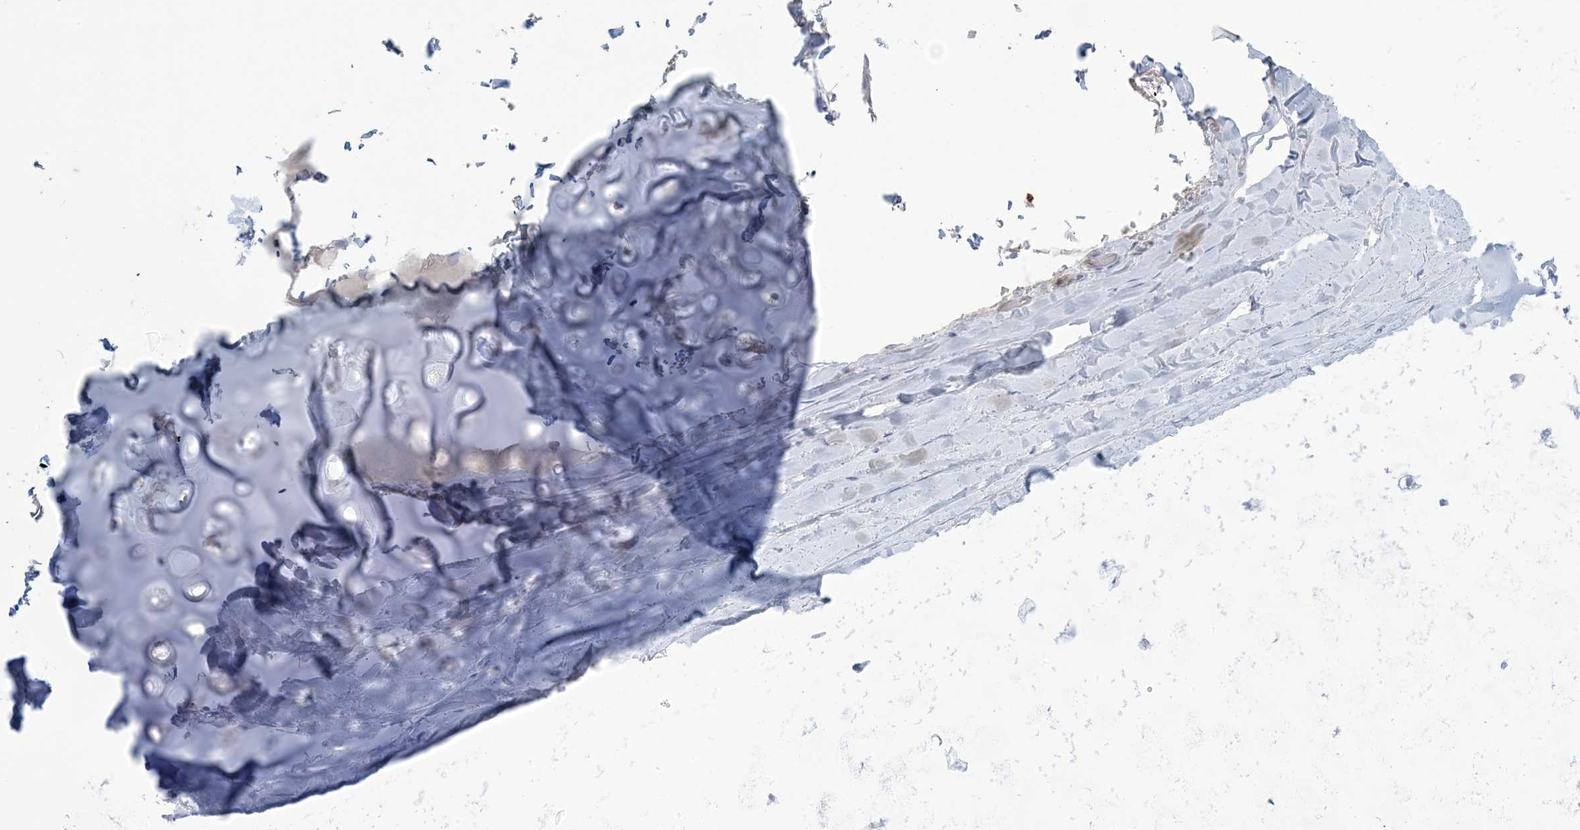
{"staining": {"intensity": "negative", "quantity": "none", "location": "none"}, "tissue": "adipose tissue", "cell_type": "Adipocytes", "image_type": "normal", "snomed": [{"axis": "morphology", "description": "Normal tissue, NOS"}, {"axis": "topography", "description": "Bronchus"}], "caption": "Adipocytes are negative for brown protein staining in normal adipose tissue. The staining is performed using DAB brown chromogen with nuclei counter-stained in using hematoxylin.", "gene": "MTHFD2L", "patient": {"sex": "male", "age": 66}}